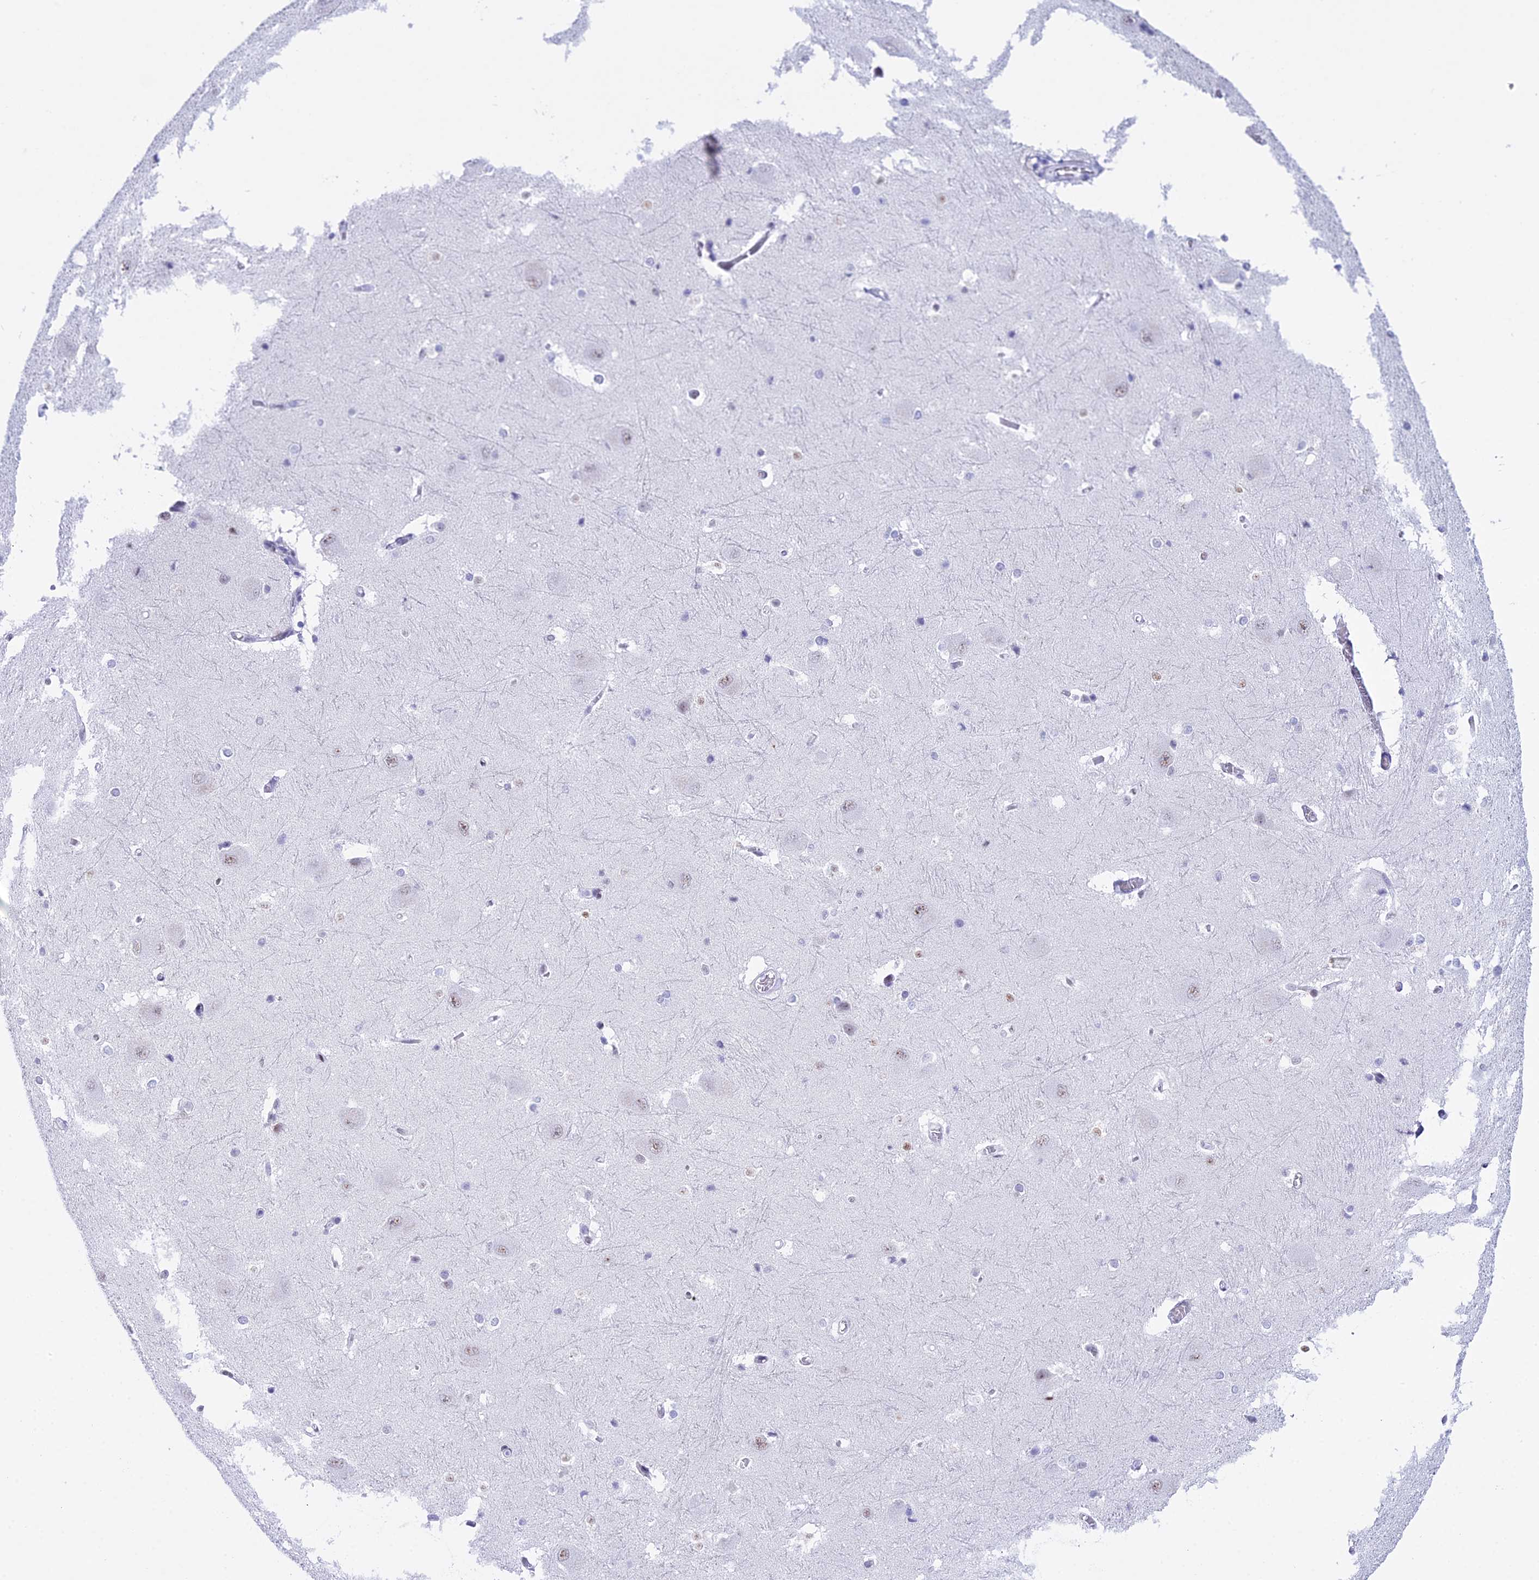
{"staining": {"intensity": "strong", "quantity": "25%-75%", "location": "nuclear"}, "tissue": "caudate", "cell_type": "Glial cells", "image_type": "normal", "snomed": [{"axis": "morphology", "description": "Normal tissue, NOS"}, {"axis": "topography", "description": "Lateral ventricle wall"}], "caption": "Immunohistochemistry (IHC) histopathology image of unremarkable caudate: caudate stained using immunohistochemistry (IHC) reveals high levels of strong protein expression localized specifically in the nuclear of glial cells, appearing as a nuclear brown color.", "gene": "RNPS1", "patient": {"sex": "male", "age": 37}}